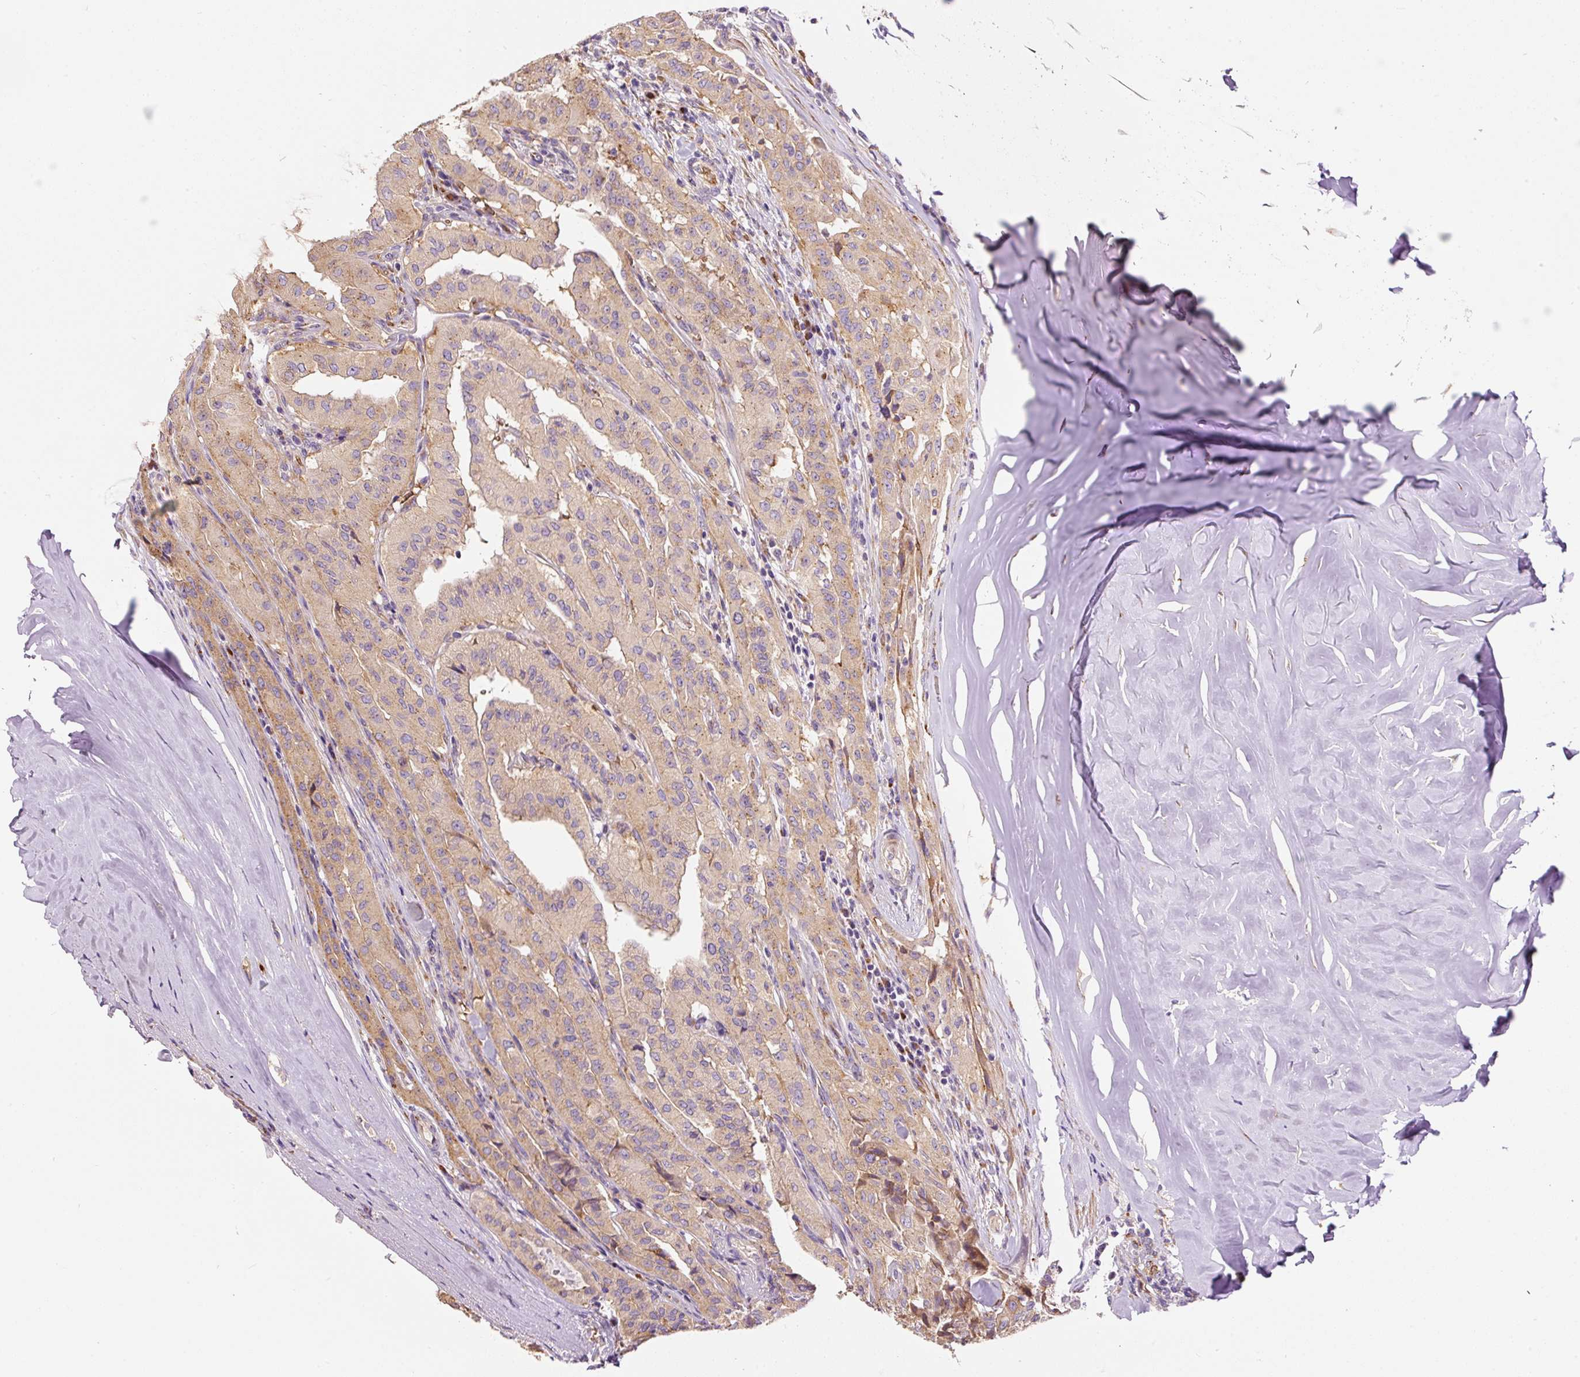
{"staining": {"intensity": "weak", "quantity": "25%-75%", "location": "cytoplasmic/membranous"}, "tissue": "thyroid cancer", "cell_type": "Tumor cells", "image_type": "cancer", "snomed": [{"axis": "morphology", "description": "Papillary adenocarcinoma, NOS"}, {"axis": "topography", "description": "Thyroid gland"}], "caption": "Thyroid papillary adenocarcinoma stained for a protein (brown) exhibits weak cytoplasmic/membranous positive staining in about 25%-75% of tumor cells.", "gene": "PRRC2A", "patient": {"sex": "female", "age": 59}}